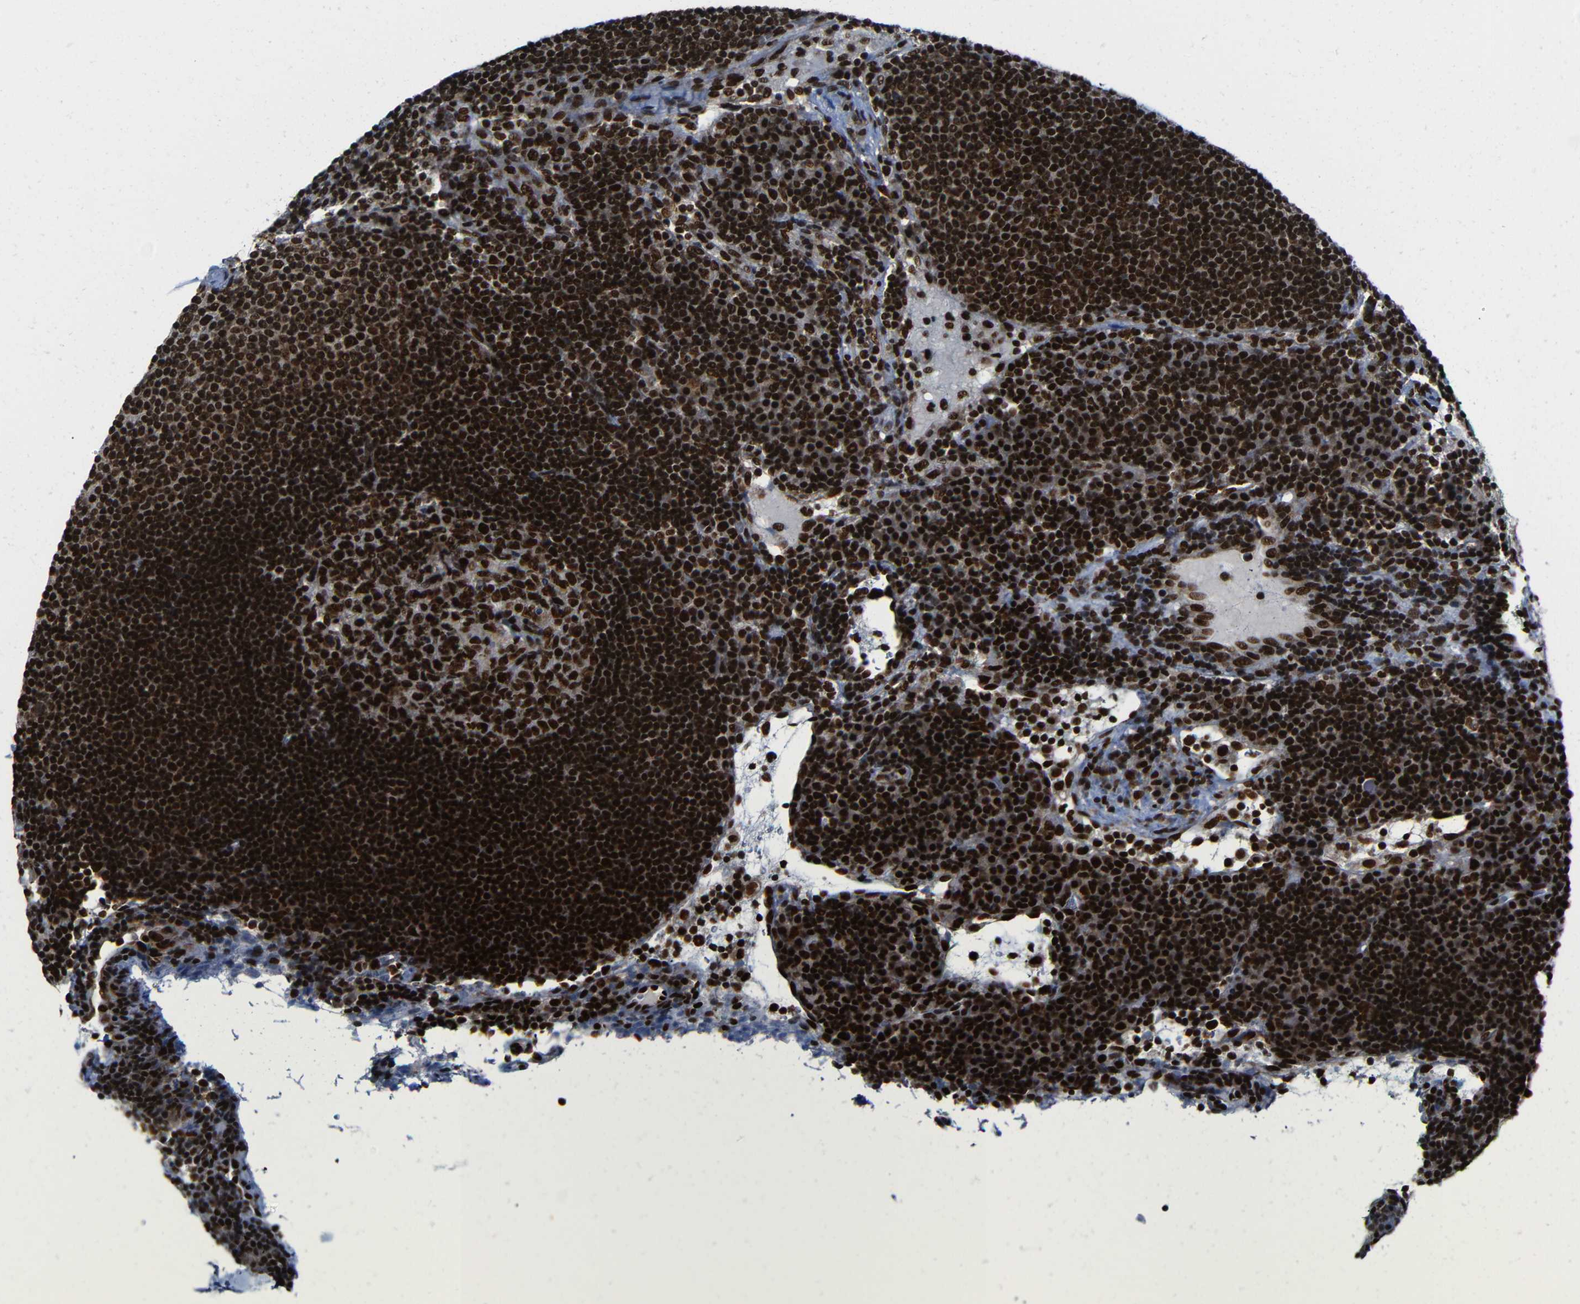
{"staining": {"intensity": "strong", "quantity": ">75%", "location": "nuclear"}, "tissue": "lymph node", "cell_type": "Germinal center cells", "image_type": "normal", "snomed": [{"axis": "morphology", "description": "Normal tissue, NOS"}, {"axis": "topography", "description": "Lymph node"}], "caption": "Lymph node was stained to show a protein in brown. There is high levels of strong nuclear staining in about >75% of germinal center cells. The staining is performed using DAB brown chromogen to label protein expression. The nuclei are counter-stained blue using hematoxylin.", "gene": "PTBP1", "patient": {"sex": "female", "age": 53}}